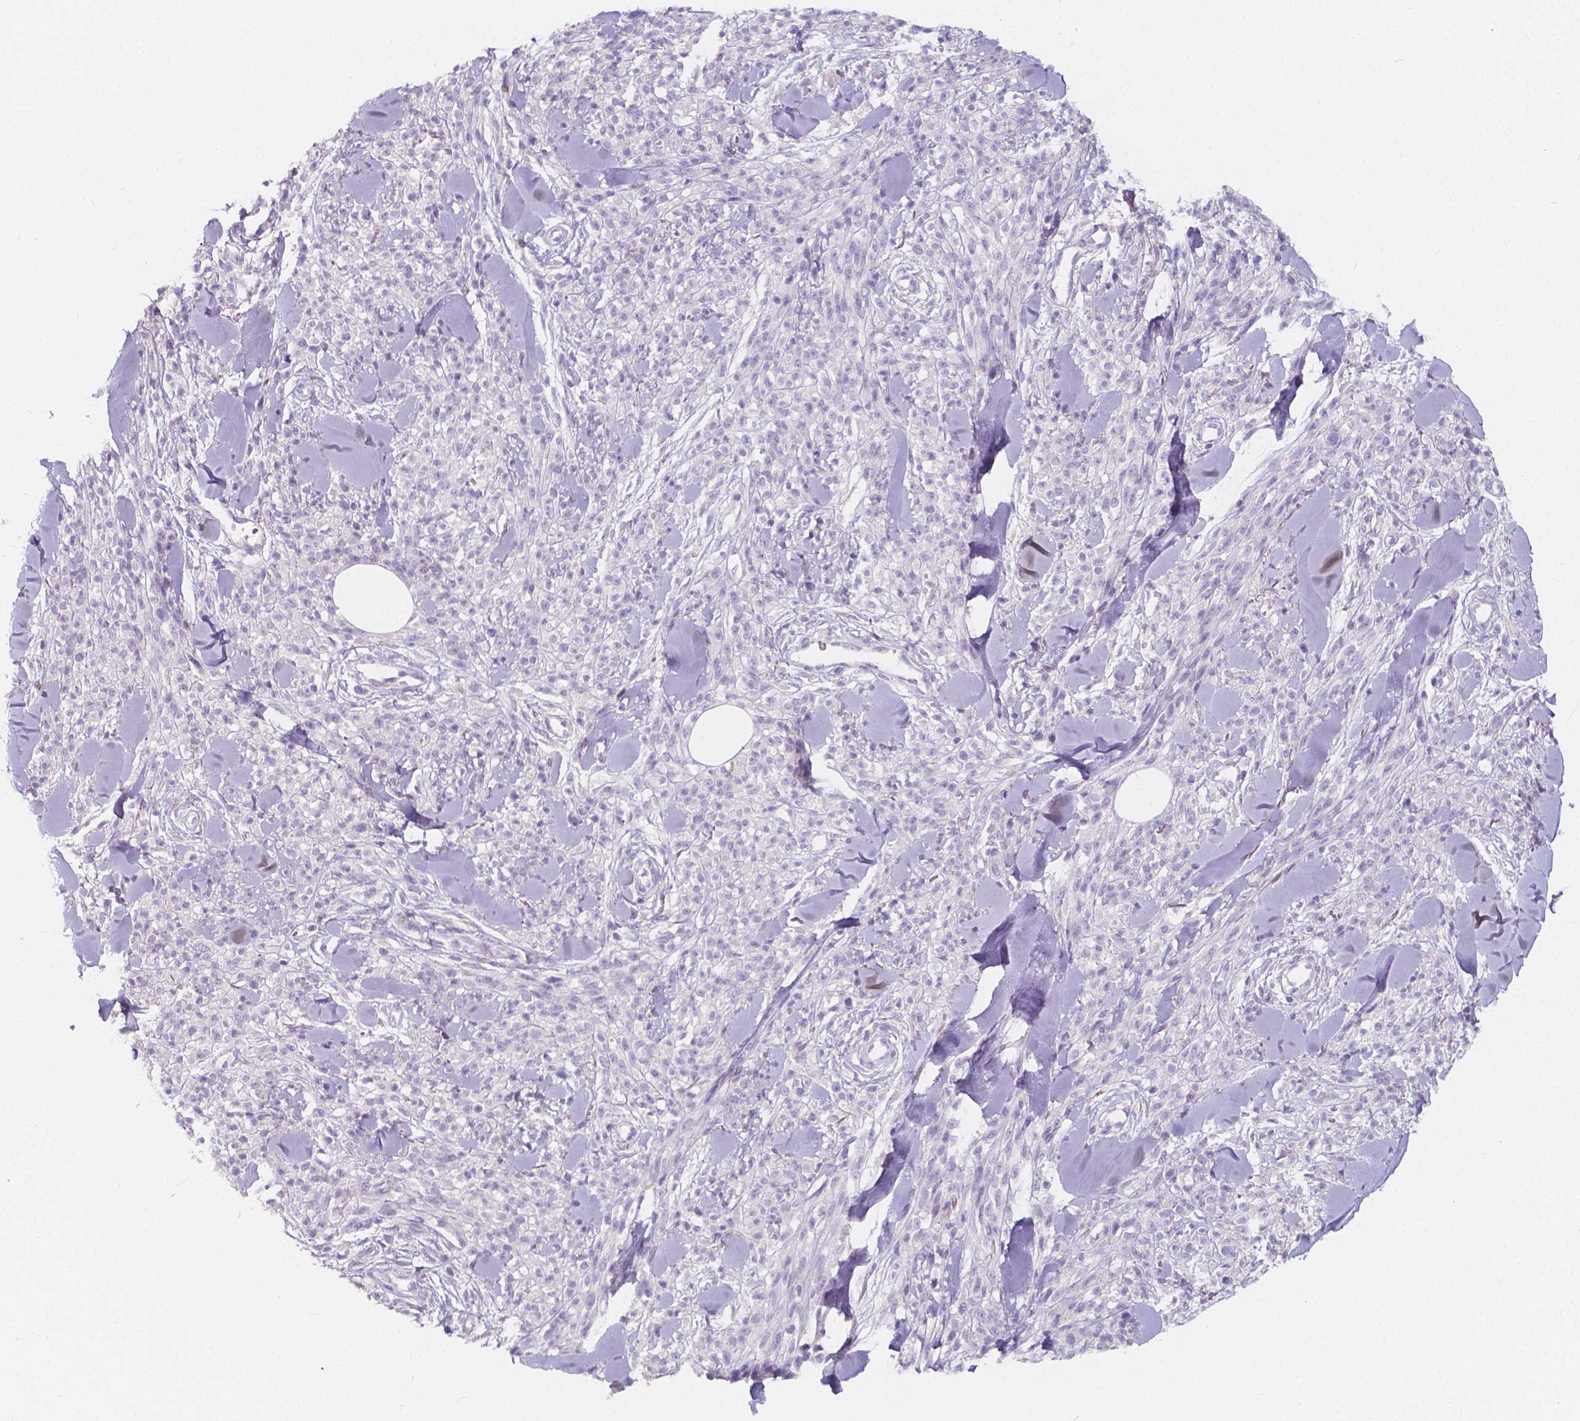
{"staining": {"intensity": "negative", "quantity": "none", "location": "none"}, "tissue": "melanoma", "cell_type": "Tumor cells", "image_type": "cancer", "snomed": [{"axis": "morphology", "description": "Malignant melanoma, NOS"}, {"axis": "topography", "description": "Skin"}, {"axis": "topography", "description": "Skin of trunk"}], "caption": "Tumor cells are negative for protein expression in human melanoma.", "gene": "RNF186", "patient": {"sex": "male", "age": 74}}